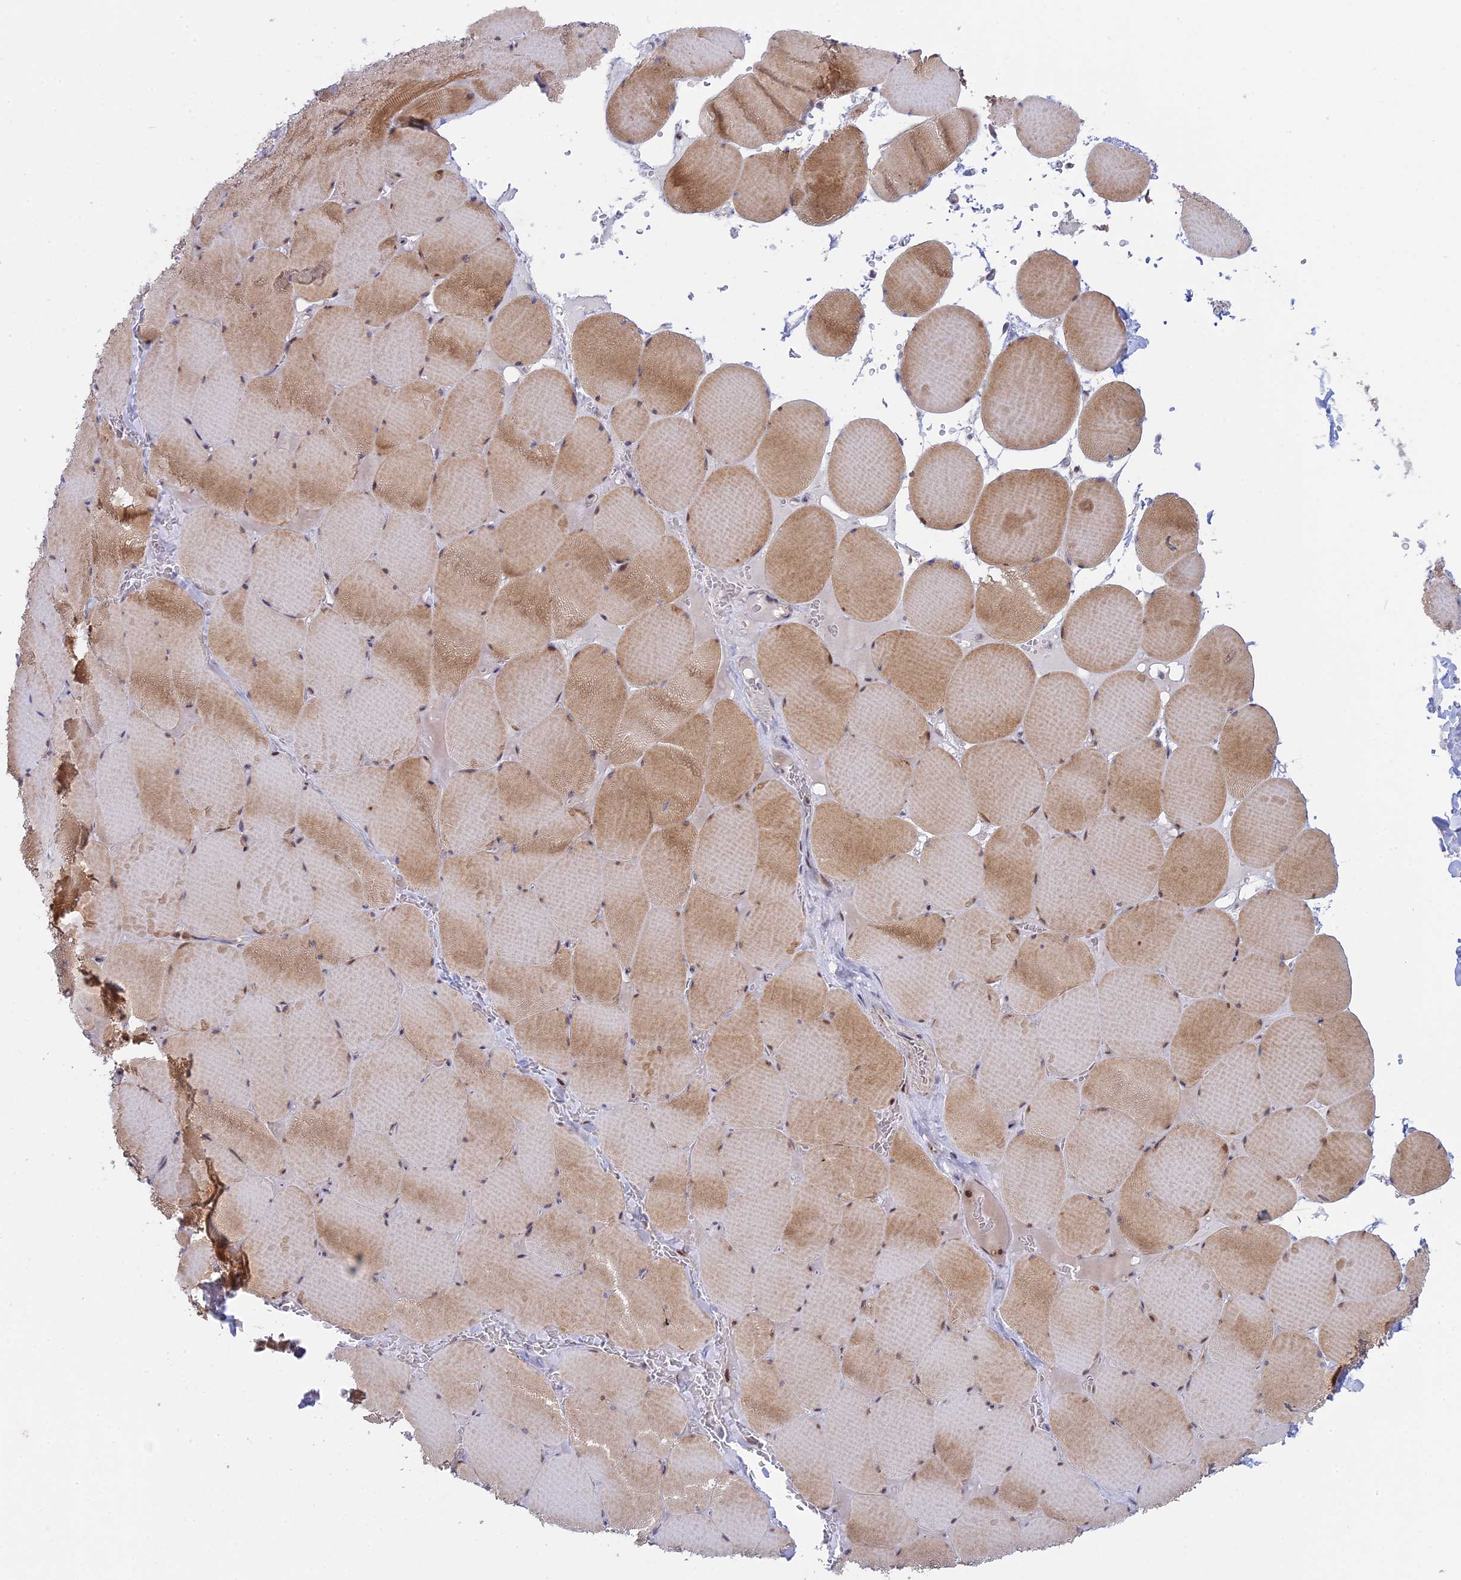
{"staining": {"intensity": "moderate", "quantity": "25%-75%", "location": "cytoplasmic/membranous"}, "tissue": "skeletal muscle", "cell_type": "Myocytes", "image_type": "normal", "snomed": [{"axis": "morphology", "description": "Normal tissue, NOS"}, {"axis": "topography", "description": "Skeletal muscle"}, {"axis": "topography", "description": "Head-Neck"}], "caption": "An image of skeletal muscle stained for a protein reveals moderate cytoplasmic/membranous brown staining in myocytes.", "gene": "GSKIP", "patient": {"sex": "male", "age": 66}}